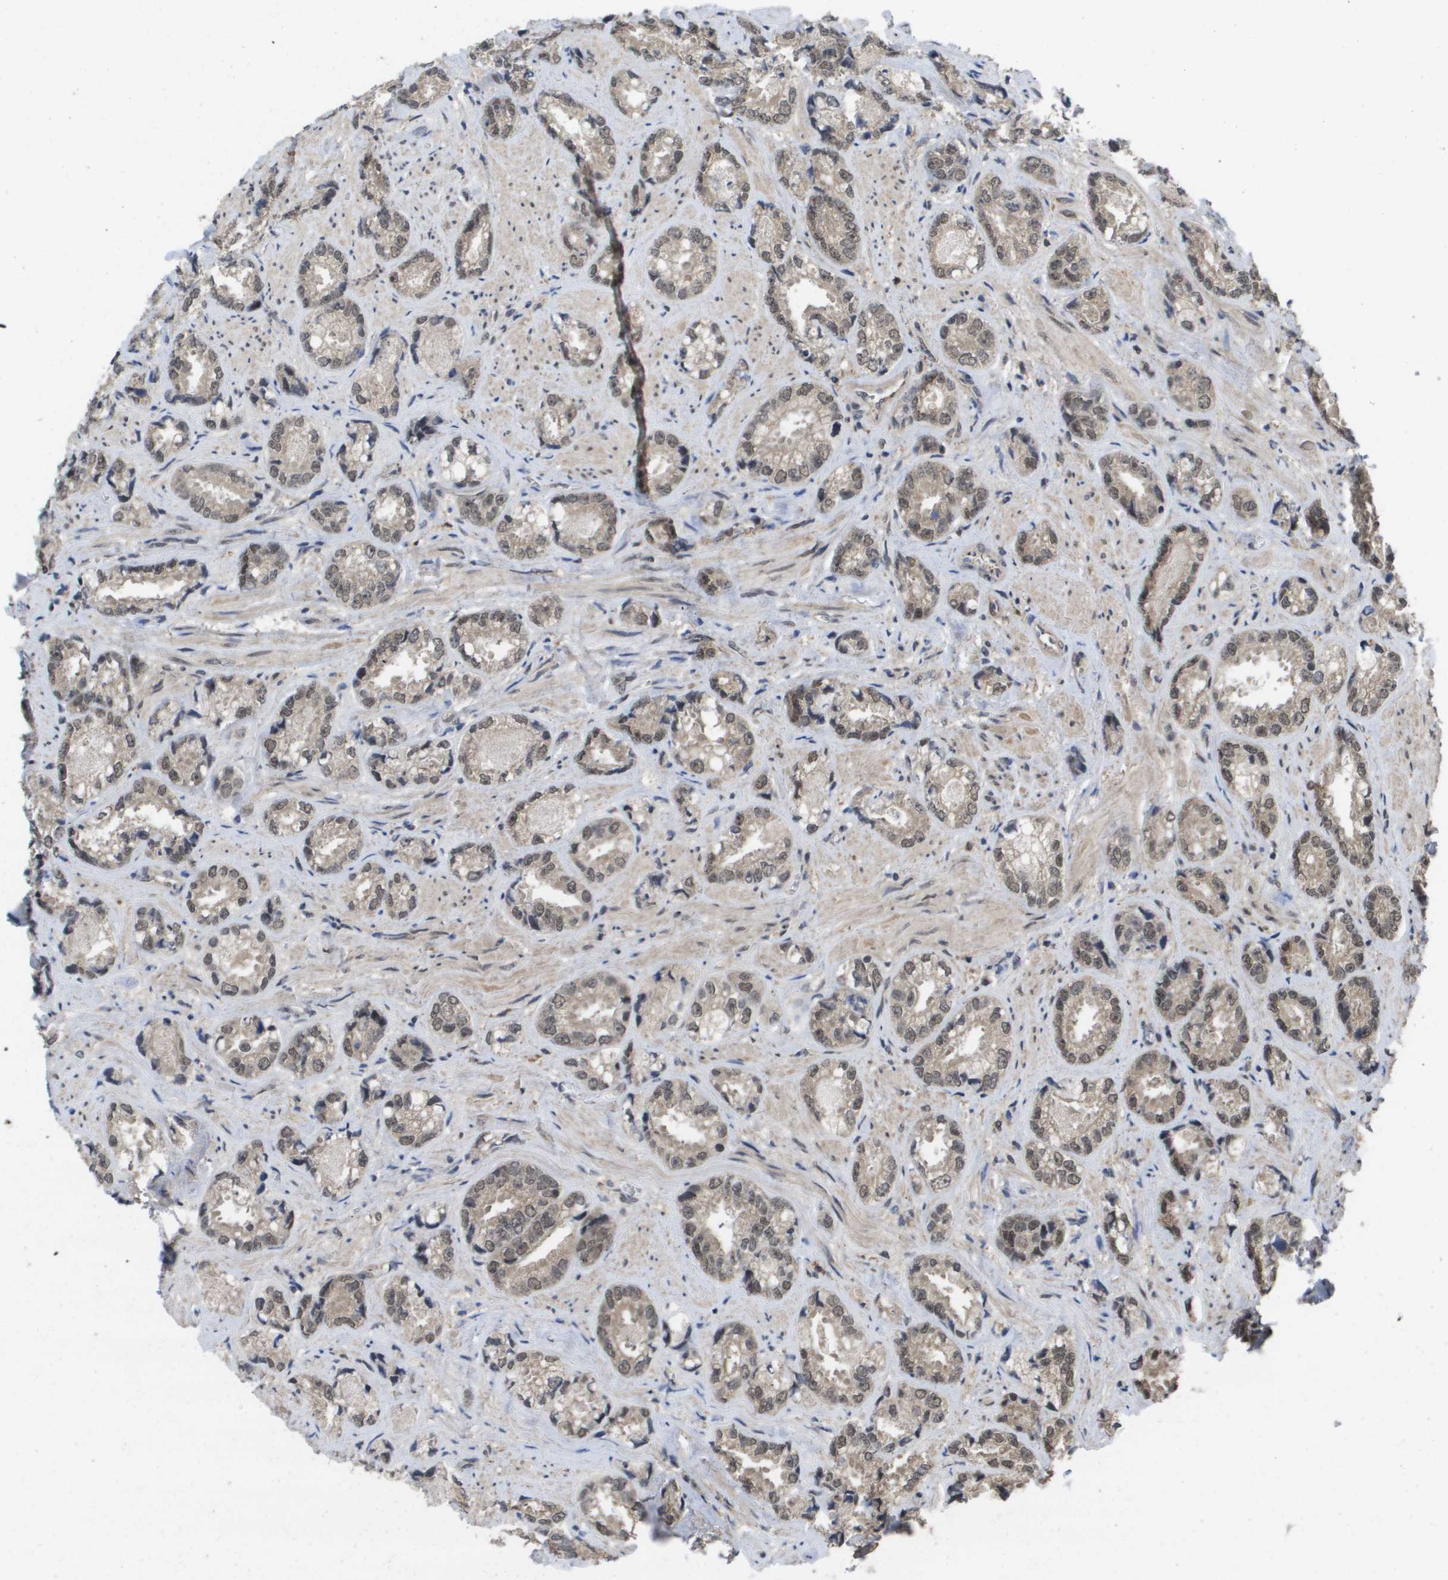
{"staining": {"intensity": "weak", "quantity": ">75%", "location": "cytoplasmic/membranous,nuclear"}, "tissue": "prostate cancer", "cell_type": "Tumor cells", "image_type": "cancer", "snomed": [{"axis": "morphology", "description": "Adenocarcinoma, High grade"}, {"axis": "topography", "description": "Prostate"}], "caption": "Human prostate cancer stained with a brown dye shows weak cytoplasmic/membranous and nuclear positive staining in approximately >75% of tumor cells.", "gene": "AMBRA1", "patient": {"sex": "male", "age": 61}}